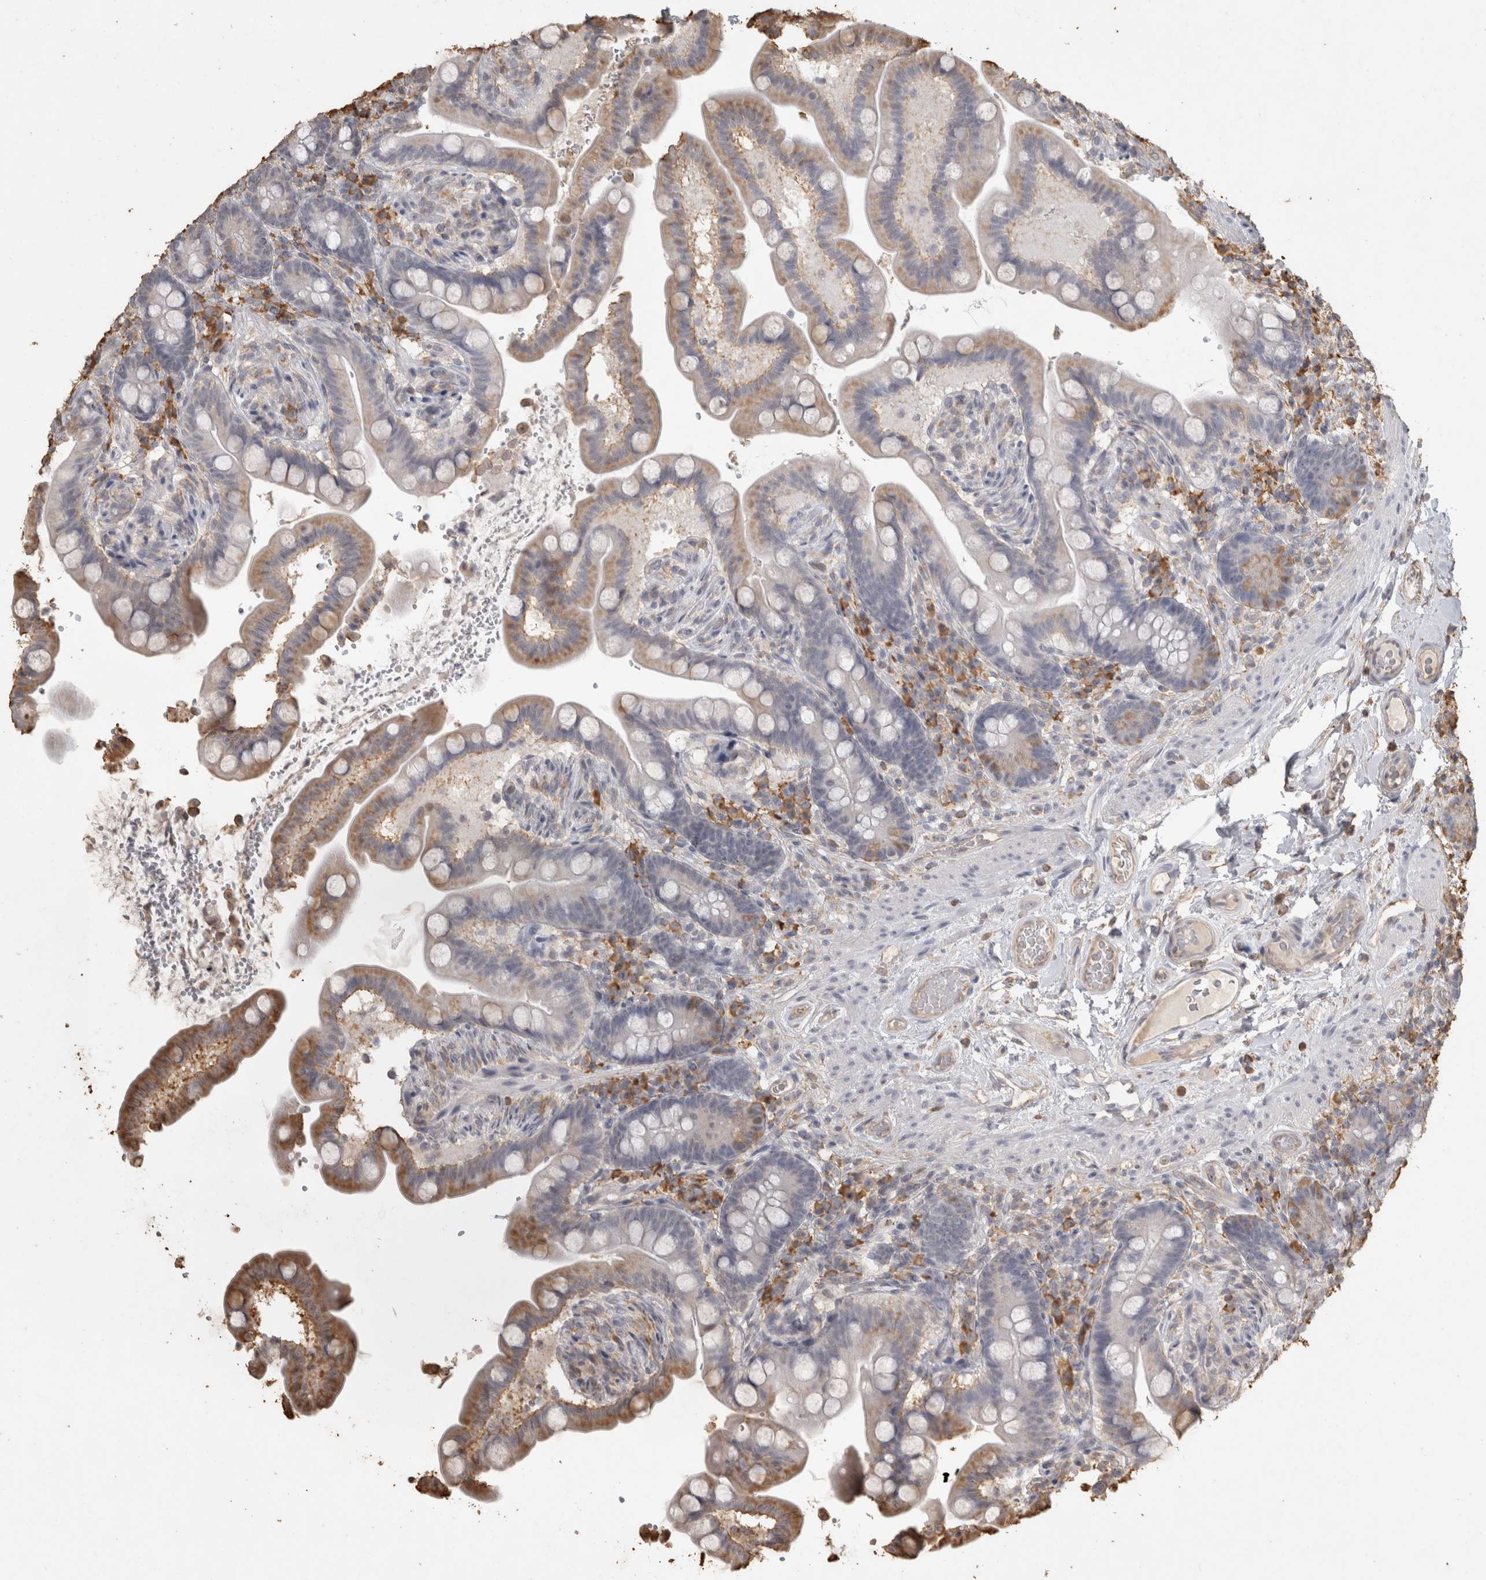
{"staining": {"intensity": "weak", "quantity": ">75%", "location": "cytoplasmic/membranous"}, "tissue": "colon", "cell_type": "Endothelial cells", "image_type": "normal", "snomed": [{"axis": "morphology", "description": "Normal tissue, NOS"}, {"axis": "topography", "description": "Smooth muscle"}, {"axis": "topography", "description": "Colon"}], "caption": "Colon stained with DAB (3,3'-diaminobenzidine) immunohistochemistry exhibits low levels of weak cytoplasmic/membranous positivity in approximately >75% of endothelial cells. Nuclei are stained in blue.", "gene": "REPS2", "patient": {"sex": "male", "age": 73}}